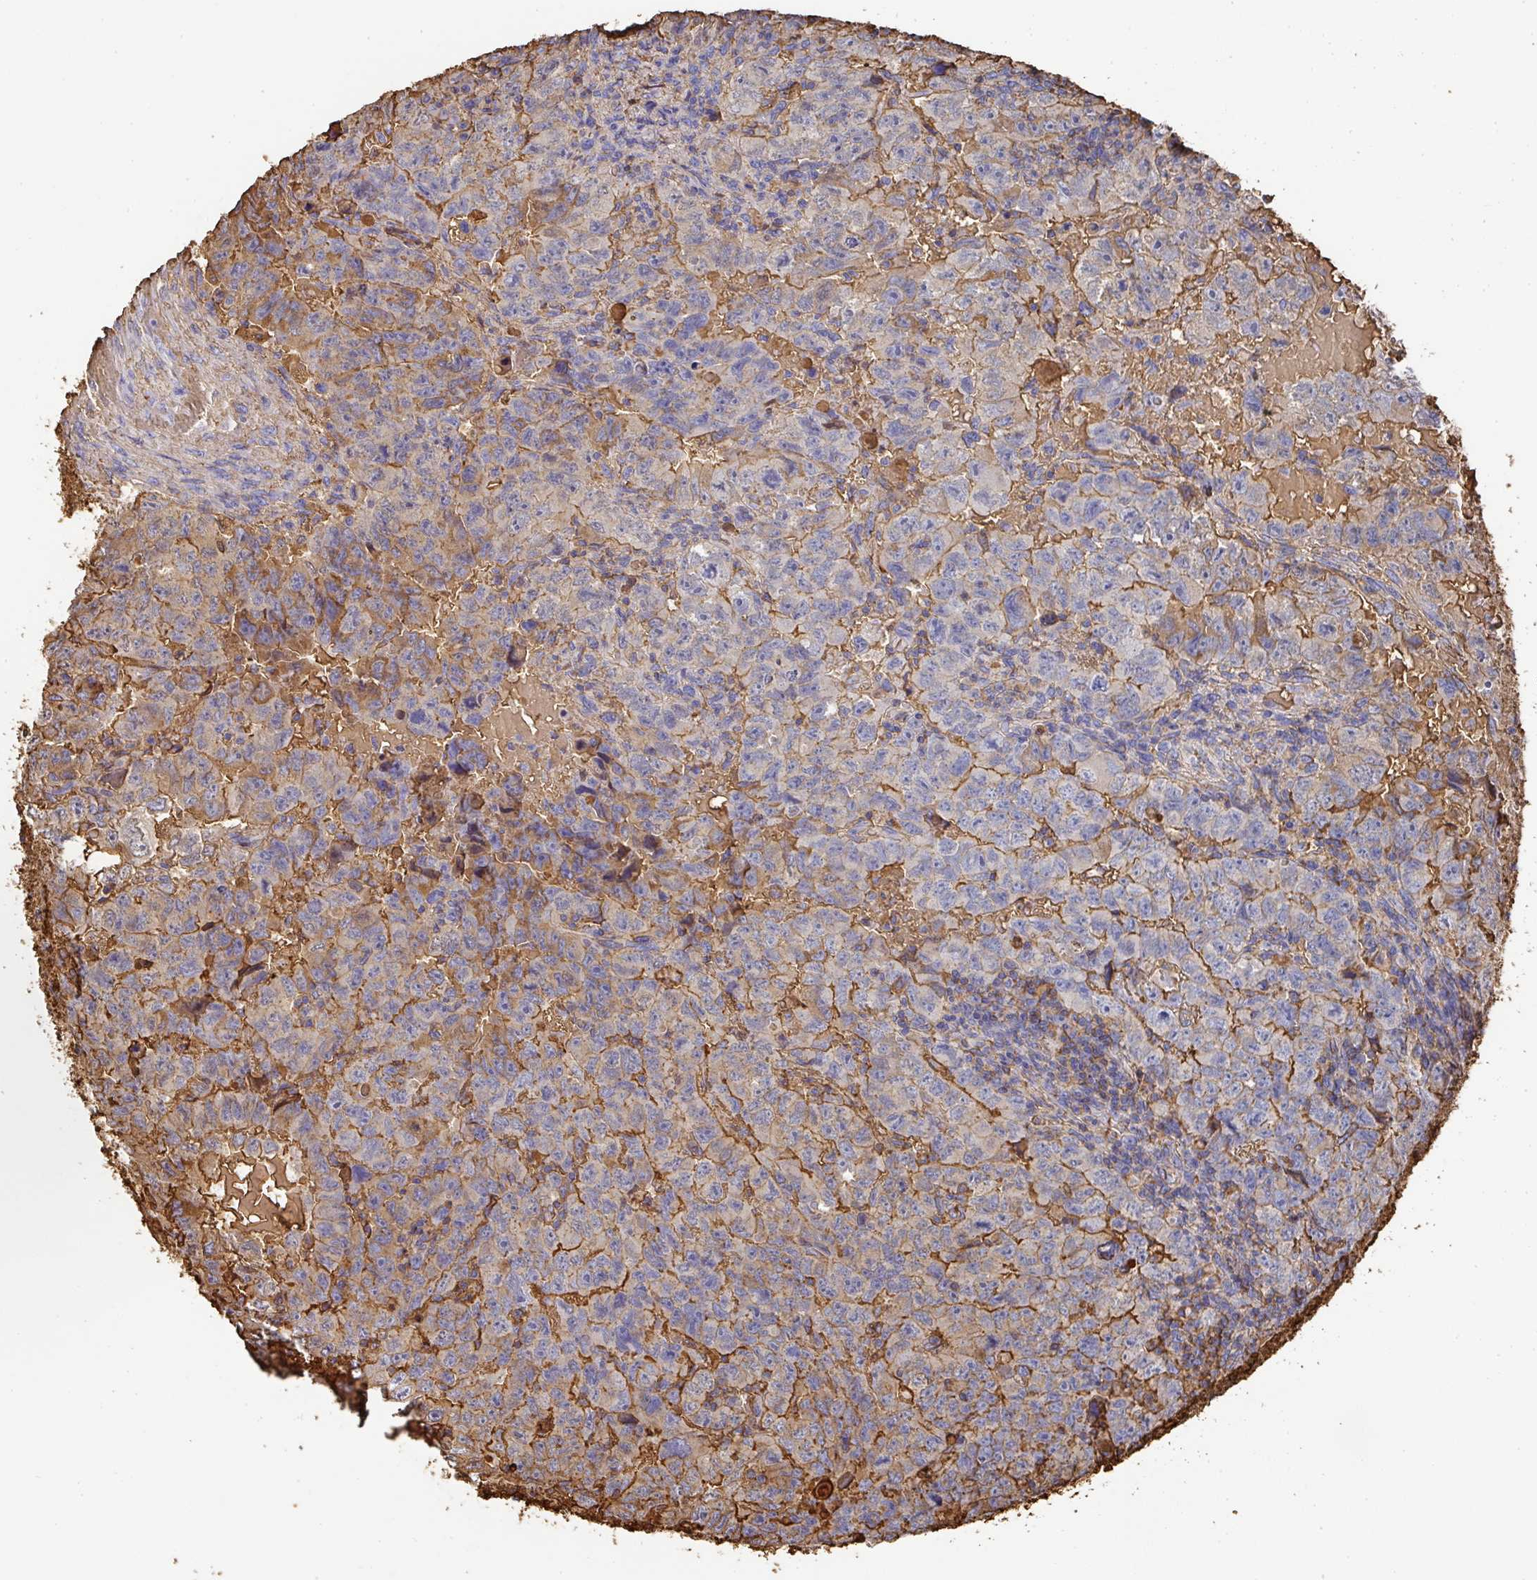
{"staining": {"intensity": "moderate", "quantity": "<25%", "location": "cytoplasmic/membranous"}, "tissue": "testis cancer", "cell_type": "Tumor cells", "image_type": "cancer", "snomed": [{"axis": "morphology", "description": "Carcinoma, Embryonal, NOS"}, {"axis": "topography", "description": "Testis"}], "caption": "An image of human testis cancer (embryonal carcinoma) stained for a protein shows moderate cytoplasmic/membranous brown staining in tumor cells. The staining was performed using DAB (3,3'-diaminobenzidine) to visualize the protein expression in brown, while the nuclei were stained in blue with hematoxylin (Magnification: 20x).", "gene": "ALB", "patient": {"sex": "male", "age": 24}}